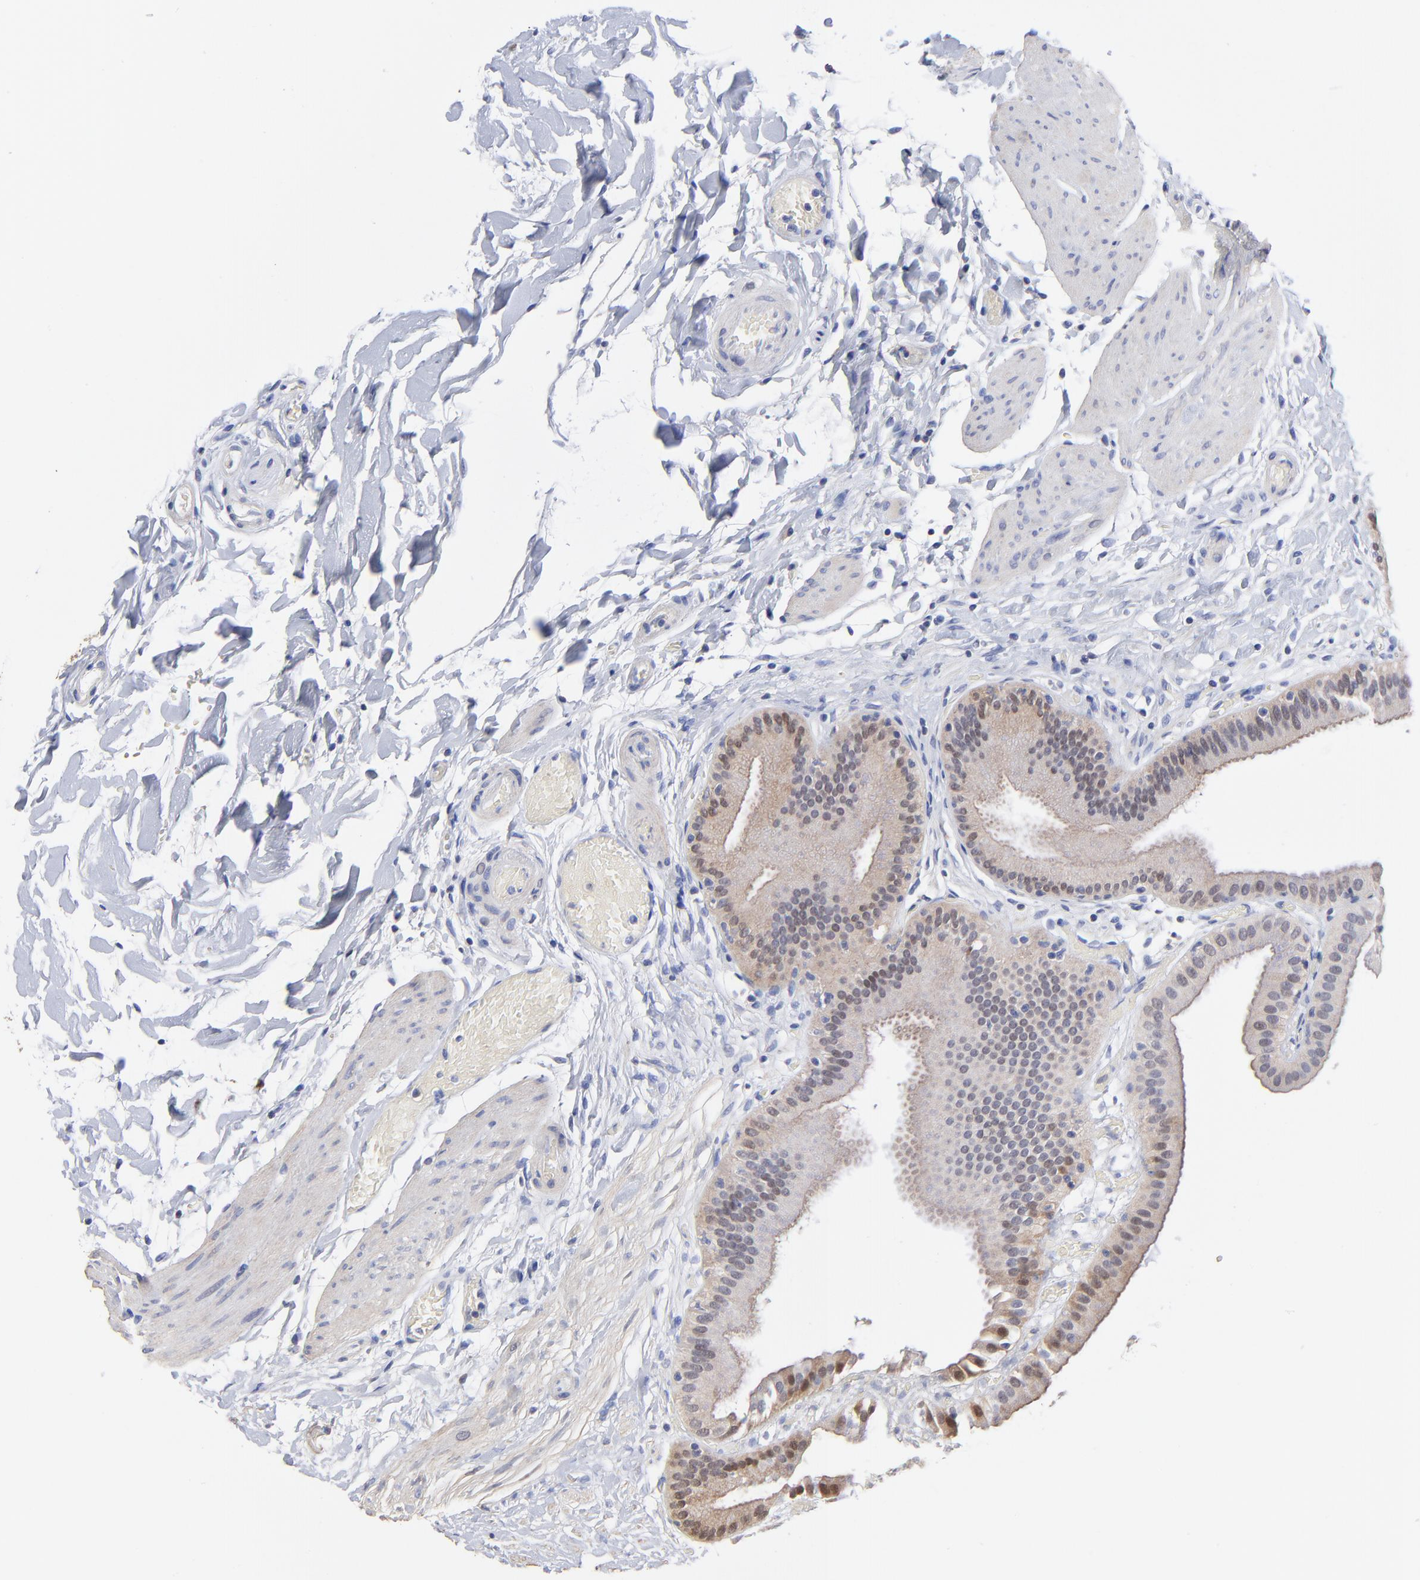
{"staining": {"intensity": "moderate", "quantity": "25%-75%", "location": "cytoplasmic/membranous,nuclear"}, "tissue": "gallbladder", "cell_type": "Glandular cells", "image_type": "normal", "snomed": [{"axis": "morphology", "description": "Normal tissue, NOS"}, {"axis": "topography", "description": "Gallbladder"}], "caption": "A high-resolution histopathology image shows IHC staining of benign gallbladder, which displays moderate cytoplasmic/membranous,nuclear staining in approximately 25%-75% of glandular cells.", "gene": "DCTPP1", "patient": {"sex": "female", "age": 63}}